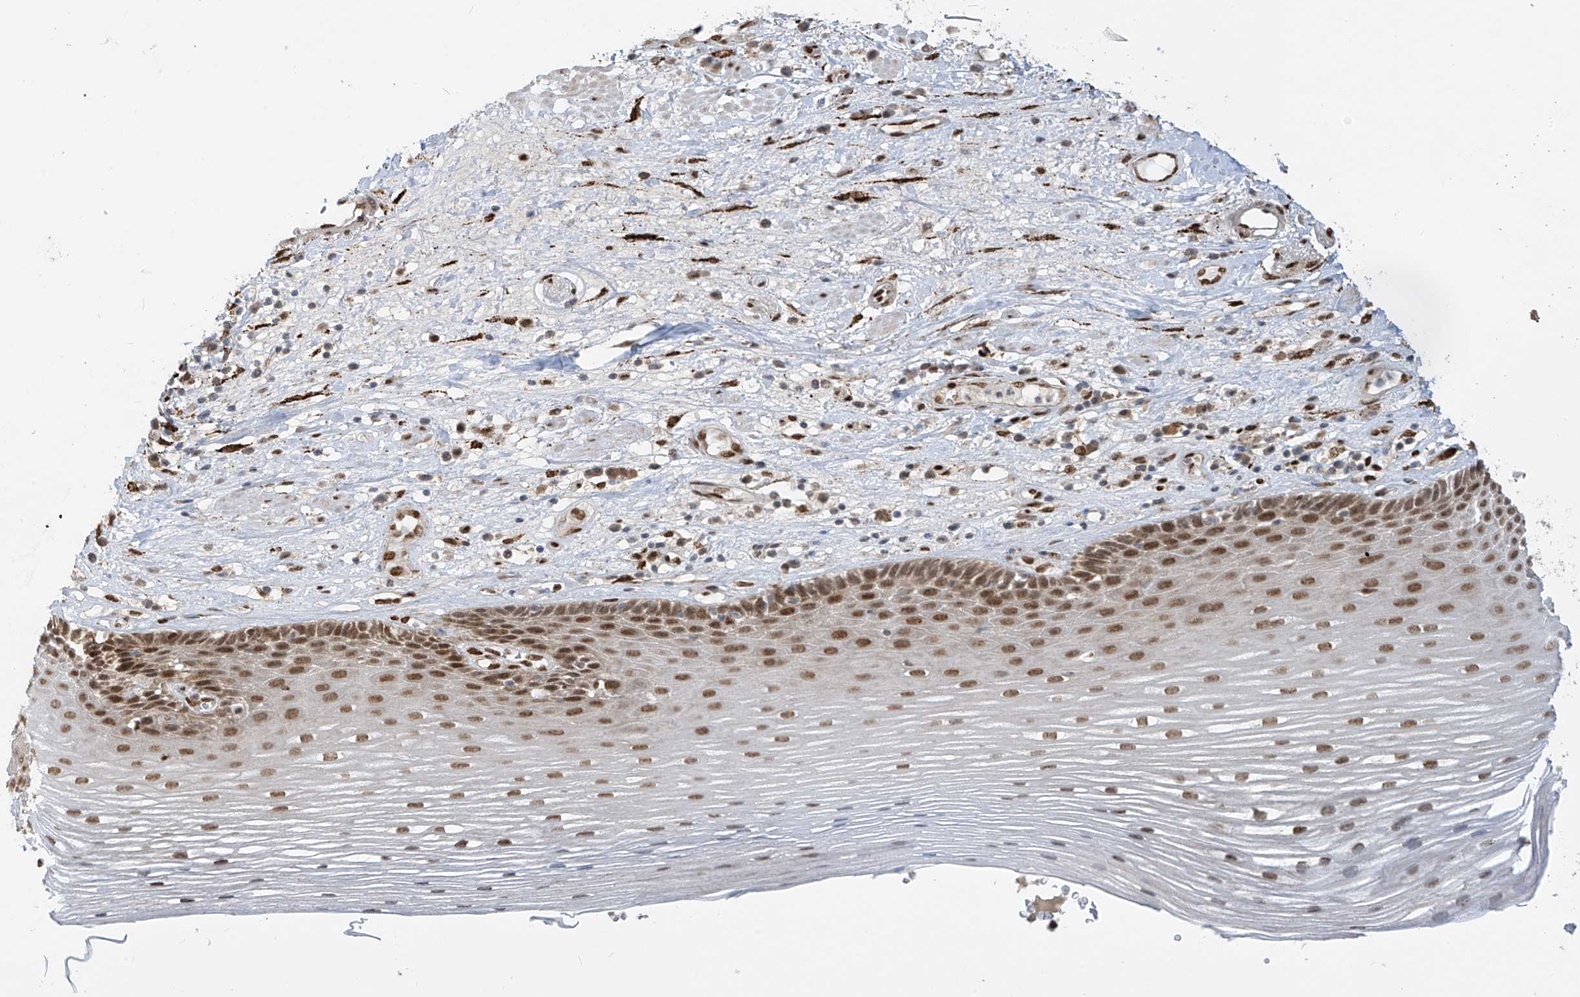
{"staining": {"intensity": "moderate", "quantity": "25%-75%", "location": "nuclear"}, "tissue": "esophagus", "cell_type": "Squamous epithelial cells", "image_type": "normal", "snomed": [{"axis": "morphology", "description": "Normal tissue, NOS"}, {"axis": "topography", "description": "Esophagus"}], "caption": "A photomicrograph of human esophagus stained for a protein shows moderate nuclear brown staining in squamous epithelial cells. (brown staining indicates protein expression, while blue staining denotes nuclei).", "gene": "PM20D2", "patient": {"sex": "male", "age": 62}}